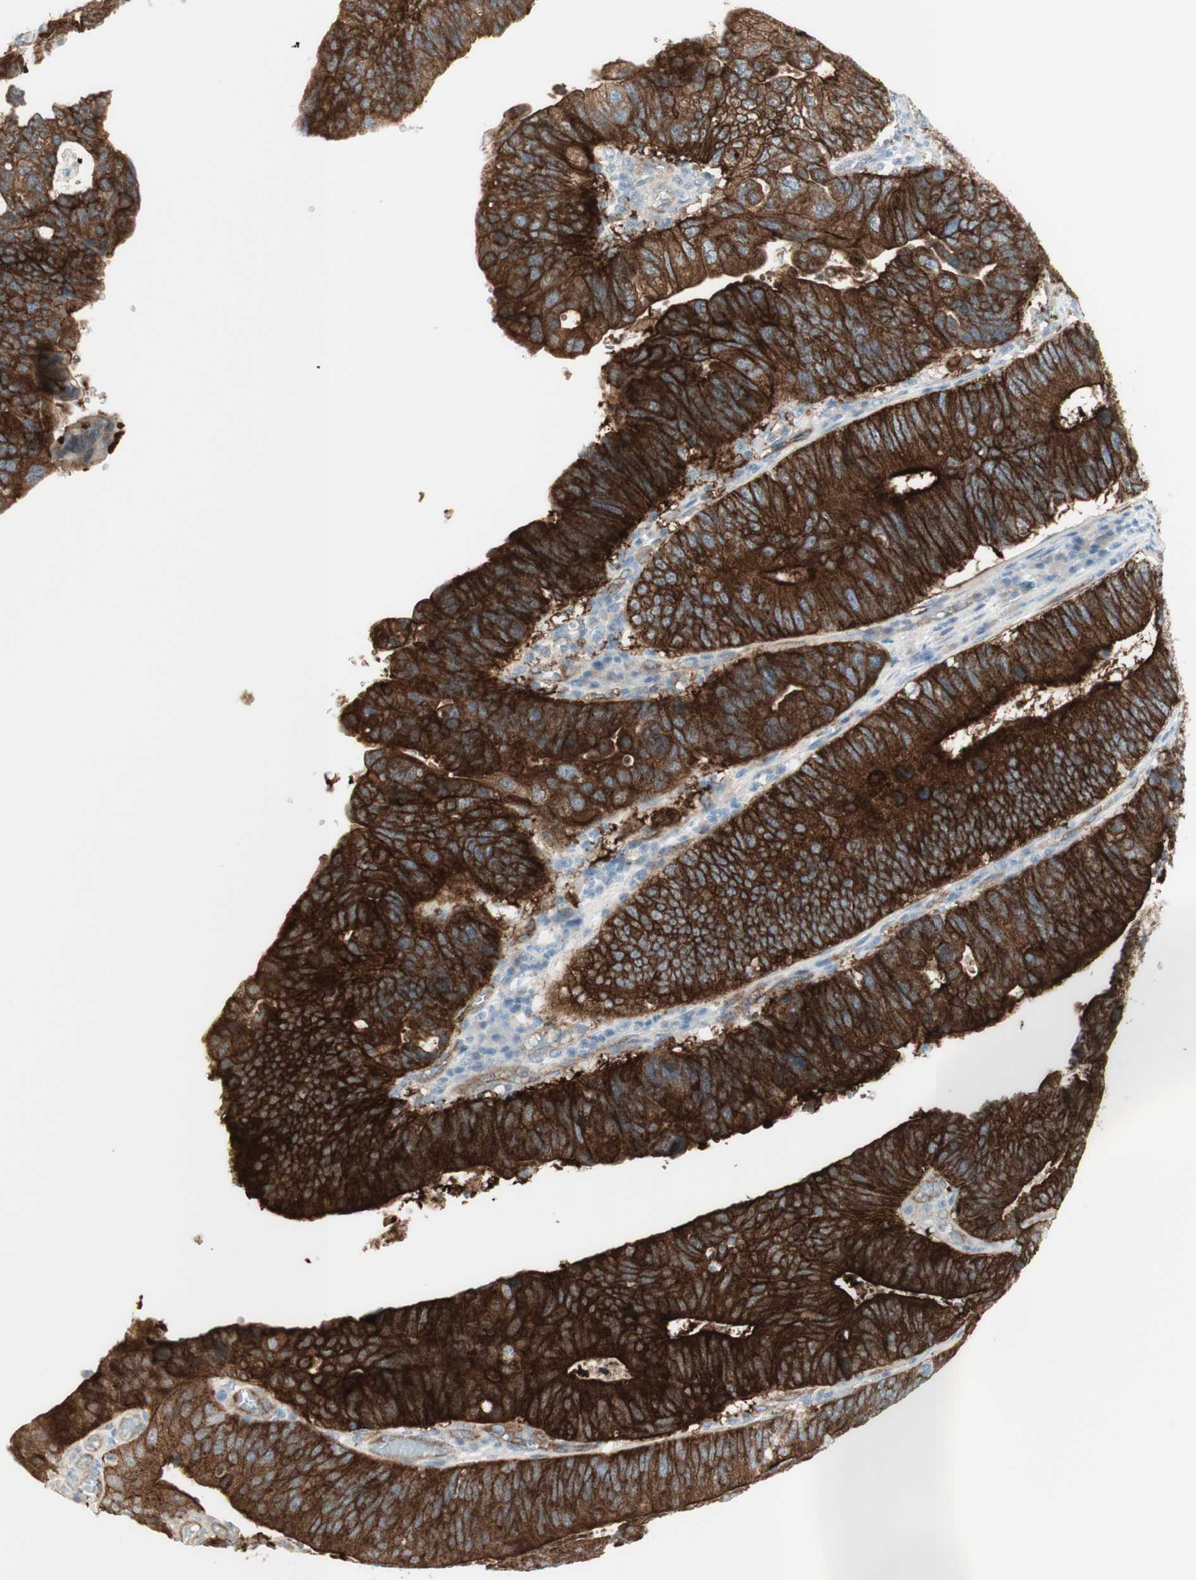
{"staining": {"intensity": "strong", "quantity": ">75%", "location": "cytoplasmic/membranous"}, "tissue": "stomach cancer", "cell_type": "Tumor cells", "image_type": "cancer", "snomed": [{"axis": "morphology", "description": "Adenocarcinoma, NOS"}, {"axis": "topography", "description": "Stomach"}], "caption": "Human adenocarcinoma (stomach) stained for a protein (brown) exhibits strong cytoplasmic/membranous positive staining in approximately >75% of tumor cells.", "gene": "MYO6", "patient": {"sex": "male", "age": 59}}